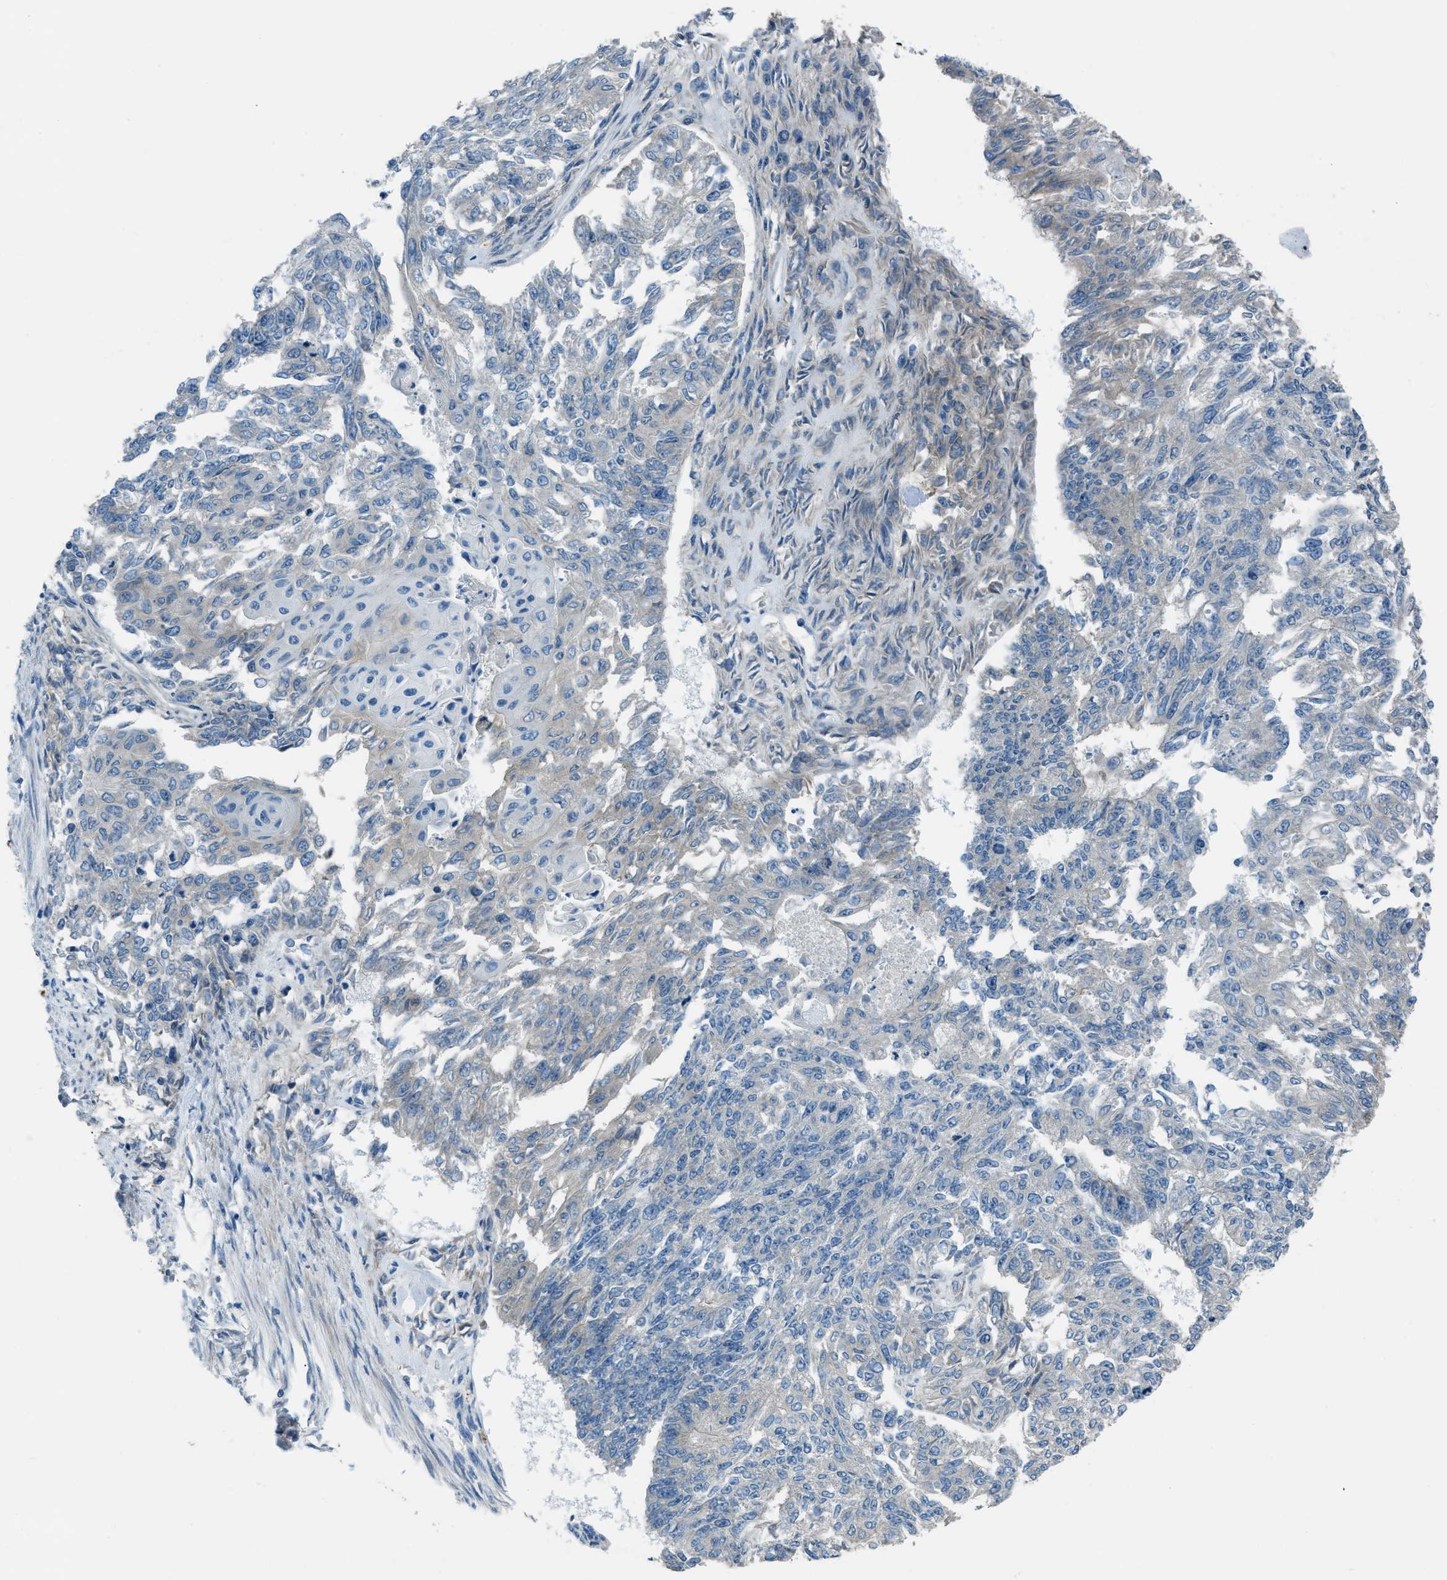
{"staining": {"intensity": "negative", "quantity": "none", "location": "none"}, "tissue": "endometrial cancer", "cell_type": "Tumor cells", "image_type": "cancer", "snomed": [{"axis": "morphology", "description": "Adenocarcinoma, NOS"}, {"axis": "topography", "description": "Endometrium"}], "caption": "Immunohistochemistry (IHC) of adenocarcinoma (endometrial) shows no expression in tumor cells.", "gene": "ARFGAP2", "patient": {"sex": "female", "age": 32}}